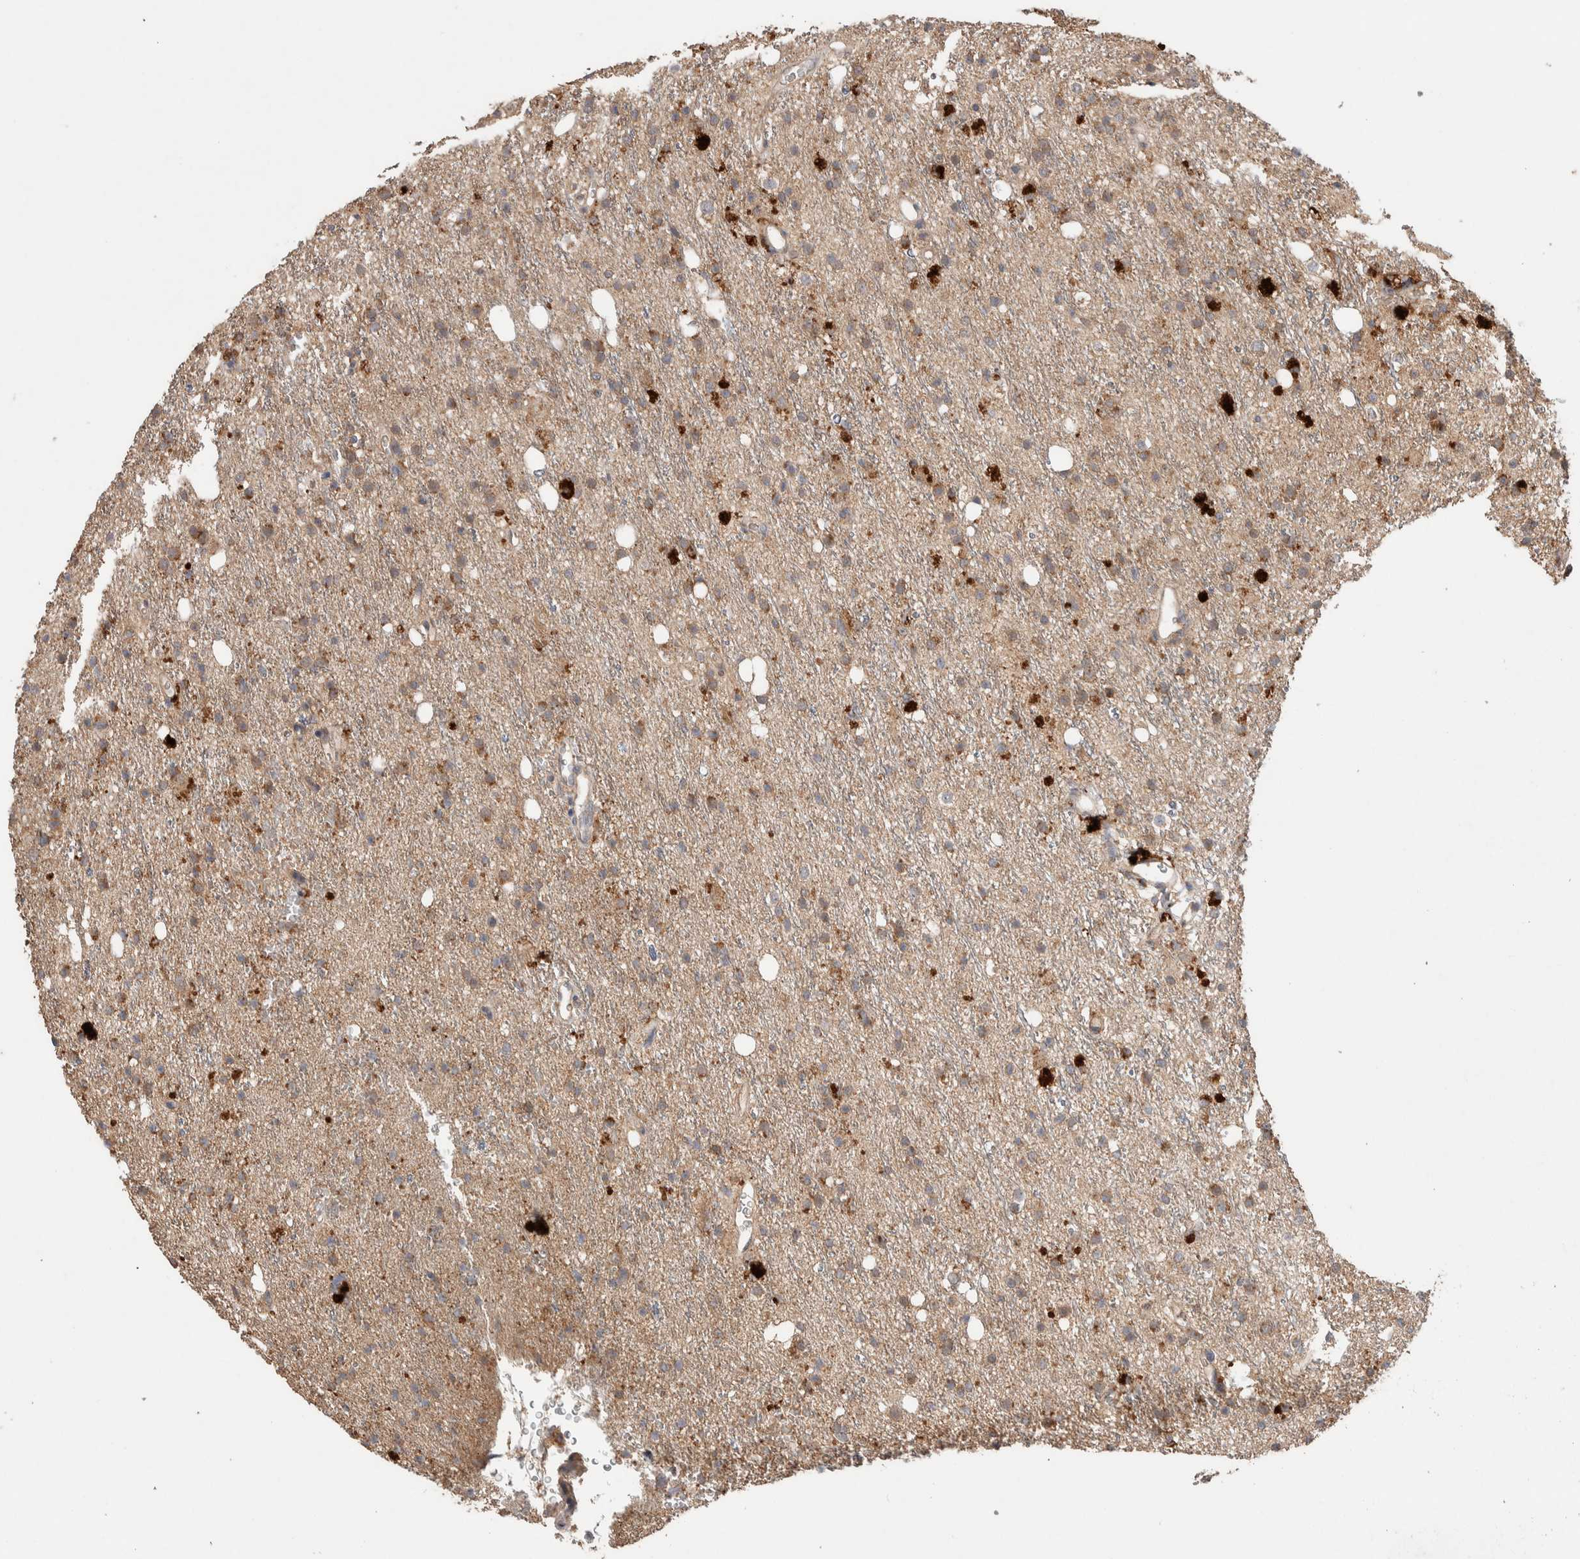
{"staining": {"intensity": "moderate", "quantity": ">75%", "location": "cytoplasmic/membranous"}, "tissue": "glioma", "cell_type": "Tumor cells", "image_type": "cancer", "snomed": [{"axis": "morphology", "description": "Glioma, malignant, High grade"}, {"axis": "topography", "description": "Brain"}], "caption": "Immunohistochemistry photomicrograph of neoplastic tissue: human glioma stained using immunohistochemistry (IHC) shows medium levels of moderate protein expression localized specifically in the cytoplasmic/membranous of tumor cells, appearing as a cytoplasmic/membranous brown color.", "gene": "KCNJ5", "patient": {"sex": "male", "age": 47}}